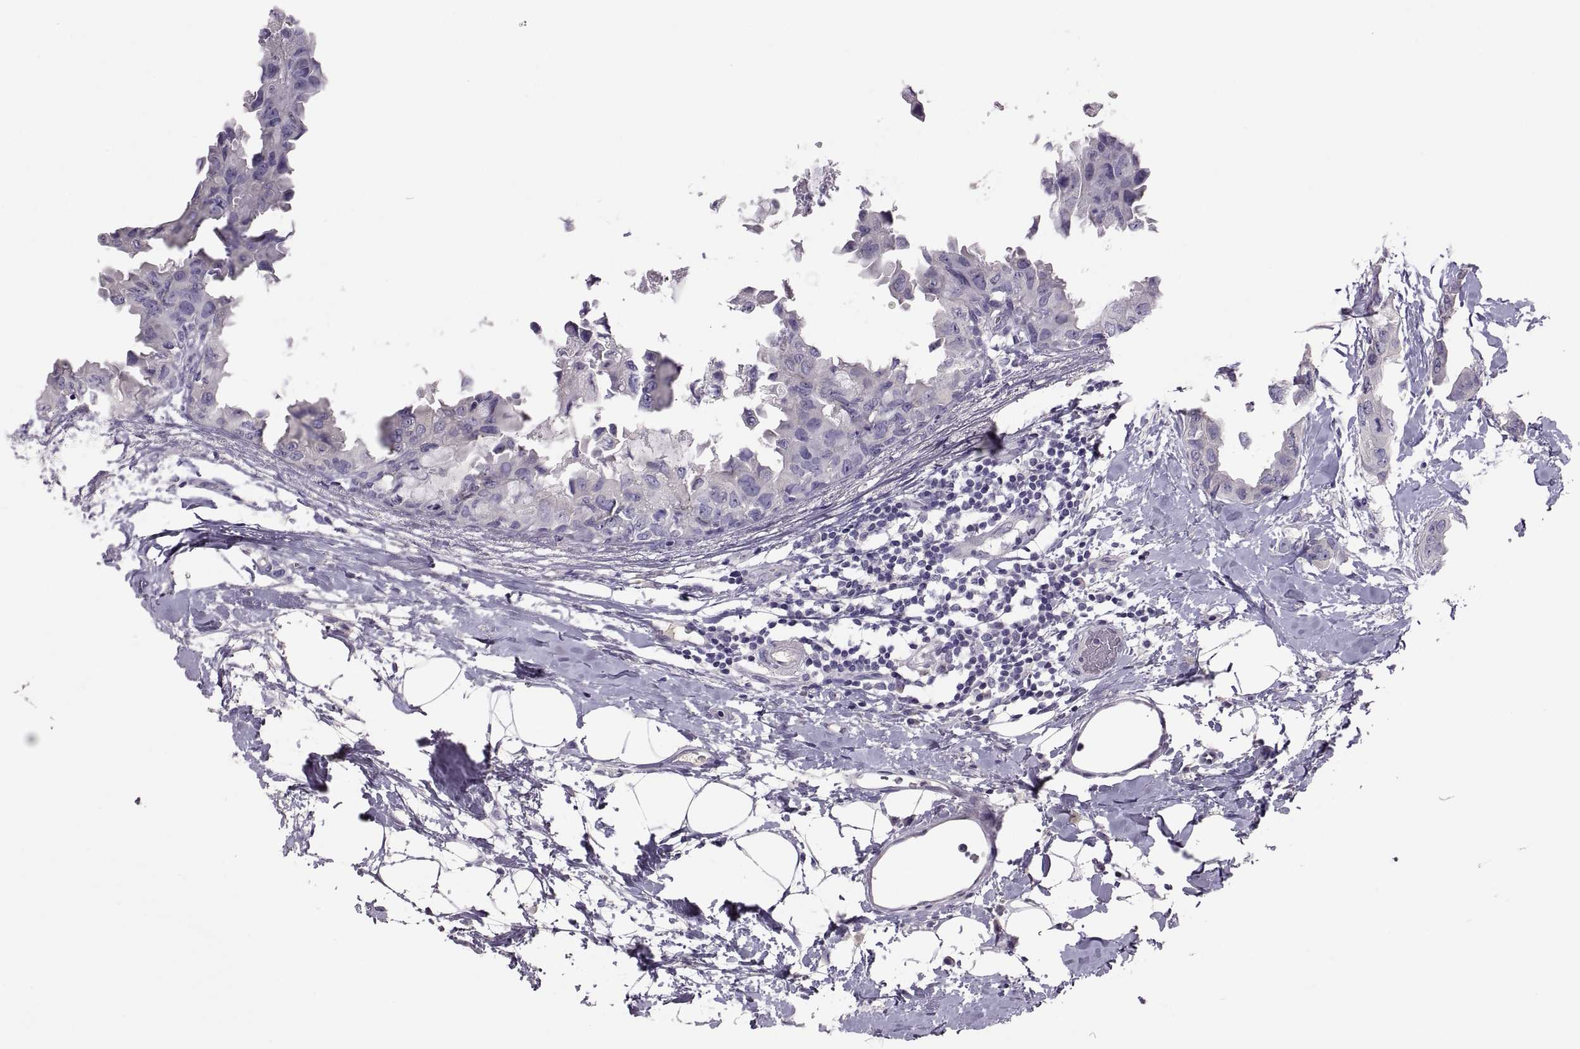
{"staining": {"intensity": "negative", "quantity": "none", "location": "none"}, "tissue": "breast cancer", "cell_type": "Tumor cells", "image_type": "cancer", "snomed": [{"axis": "morphology", "description": "Normal tissue, NOS"}, {"axis": "morphology", "description": "Duct carcinoma"}, {"axis": "topography", "description": "Breast"}], "caption": "Micrograph shows no significant protein positivity in tumor cells of breast intraductal carcinoma.", "gene": "TBX19", "patient": {"sex": "female", "age": 40}}